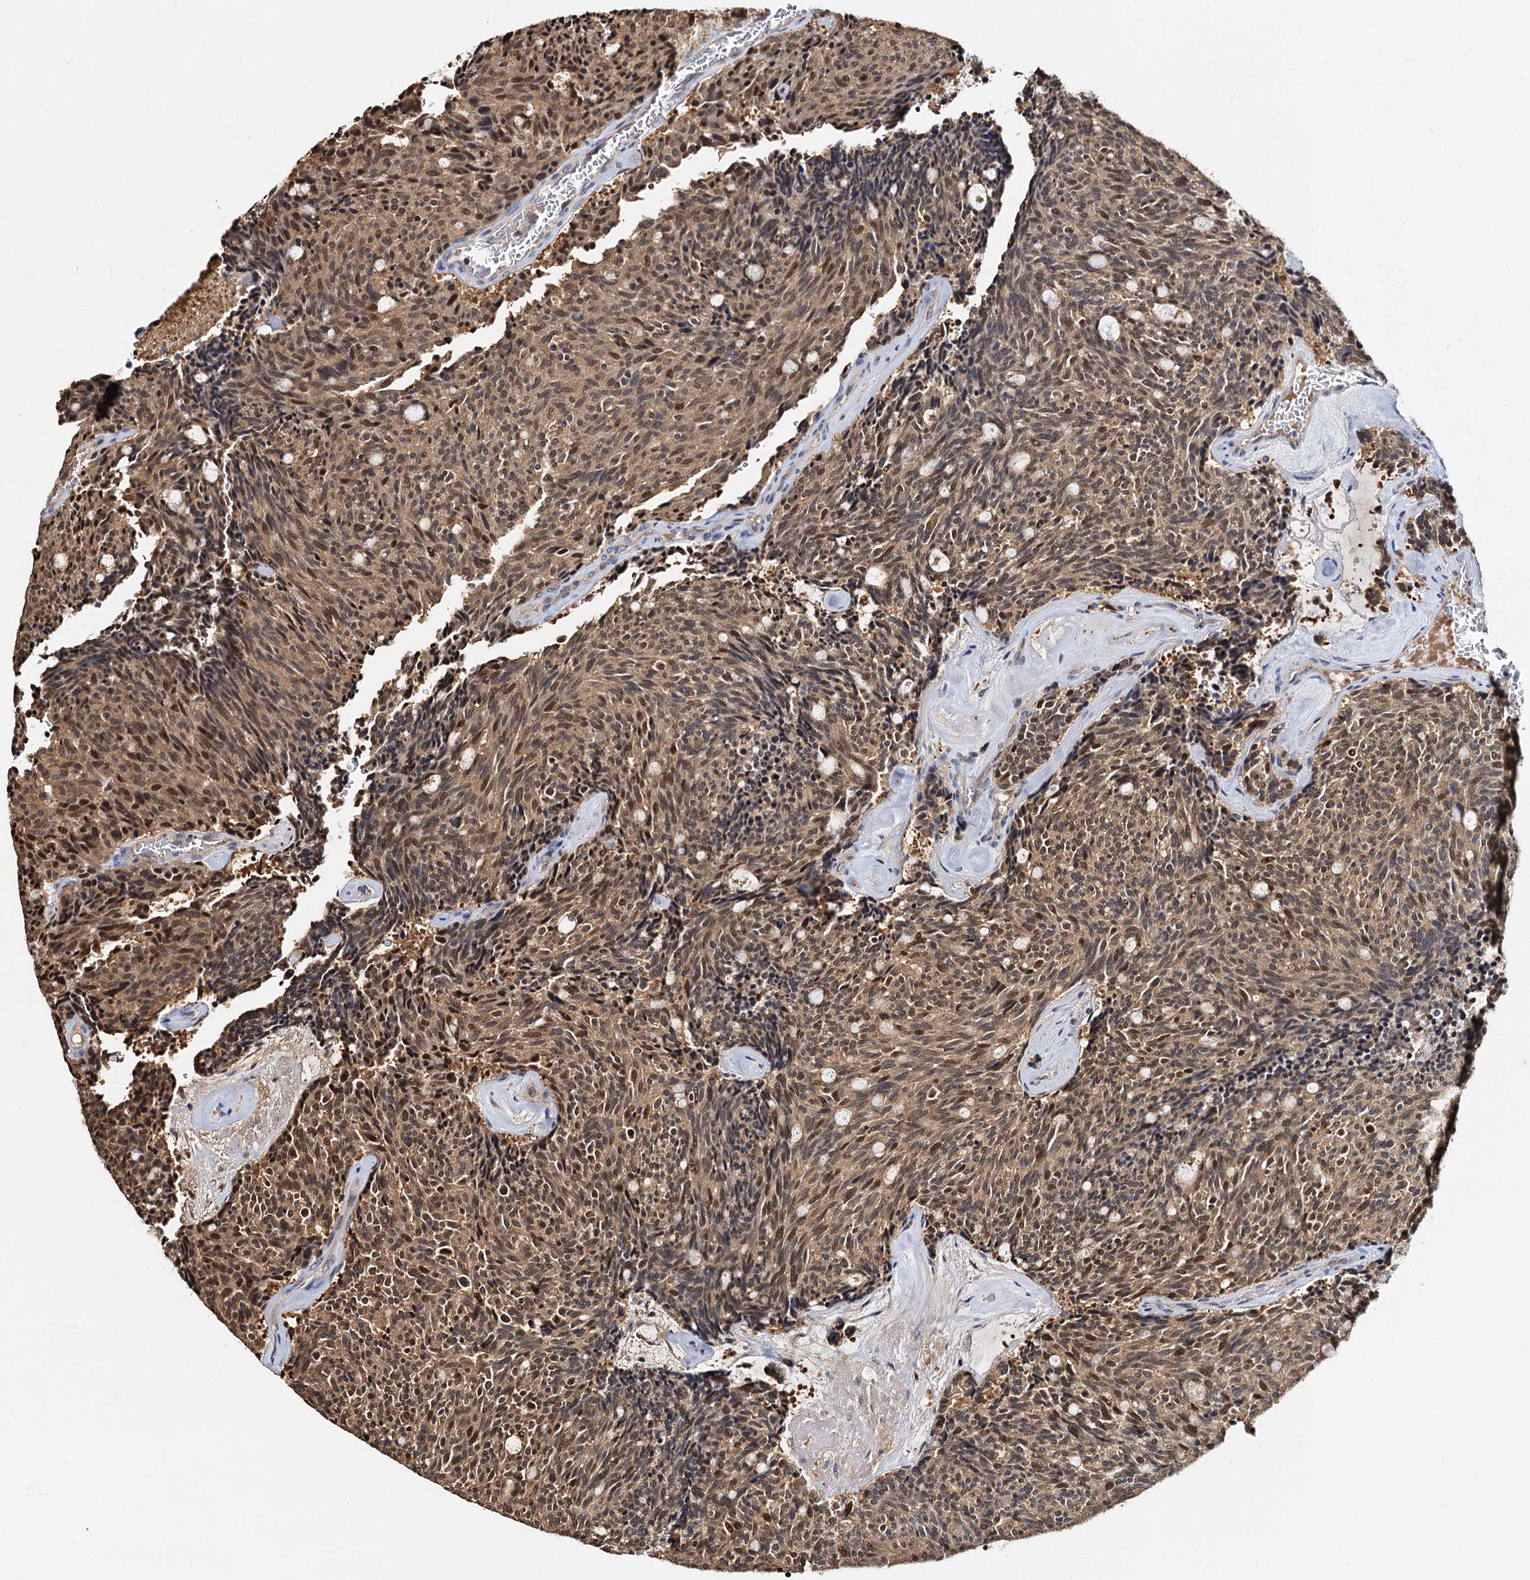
{"staining": {"intensity": "moderate", "quantity": ">75%", "location": "cytoplasmic/membranous,nuclear"}, "tissue": "carcinoid", "cell_type": "Tumor cells", "image_type": "cancer", "snomed": [{"axis": "morphology", "description": "Carcinoid, malignant, NOS"}, {"axis": "topography", "description": "Pancreas"}], "caption": "Carcinoid (malignant) stained for a protein (brown) shows moderate cytoplasmic/membranous and nuclear positive positivity in approximately >75% of tumor cells.", "gene": "PTGES3", "patient": {"sex": "female", "age": 54}}